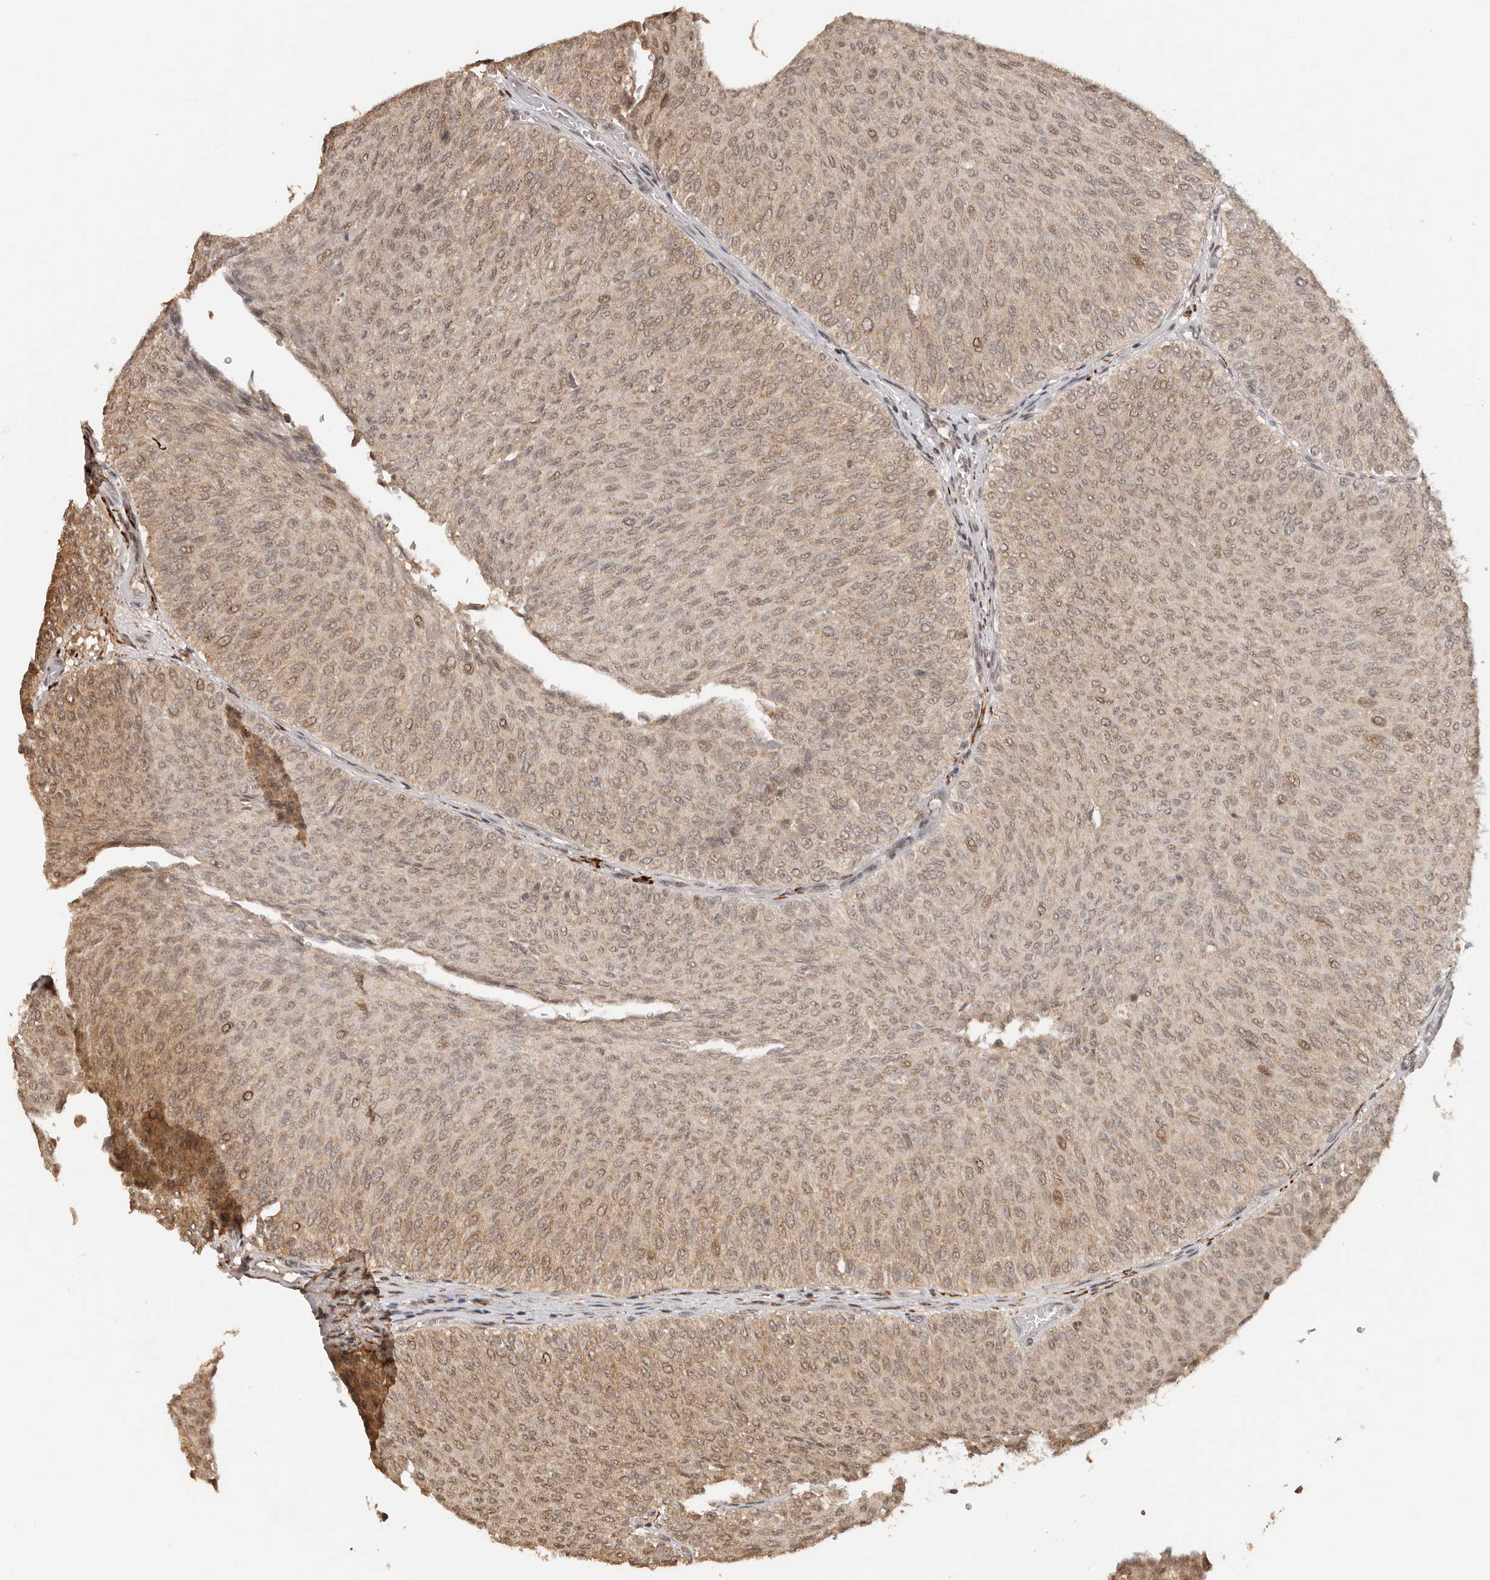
{"staining": {"intensity": "moderate", "quantity": ">75%", "location": "cytoplasmic/membranous,nuclear"}, "tissue": "urothelial cancer", "cell_type": "Tumor cells", "image_type": "cancer", "snomed": [{"axis": "morphology", "description": "Urothelial carcinoma, Low grade"}, {"axis": "topography", "description": "Urinary bladder"}], "caption": "Low-grade urothelial carcinoma was stained to show a protein in brown. There is medium levels of moderate cytoplasmic/membranous and nuclear expression in about >75% of tumor cells. The staining is performed using DAB brown chromogen to label protein expression. The nuclei are counter-stained blue using hematoxylin.", "gene": "SEC14L1", "patient": {"sex": "male", "age": 78}}